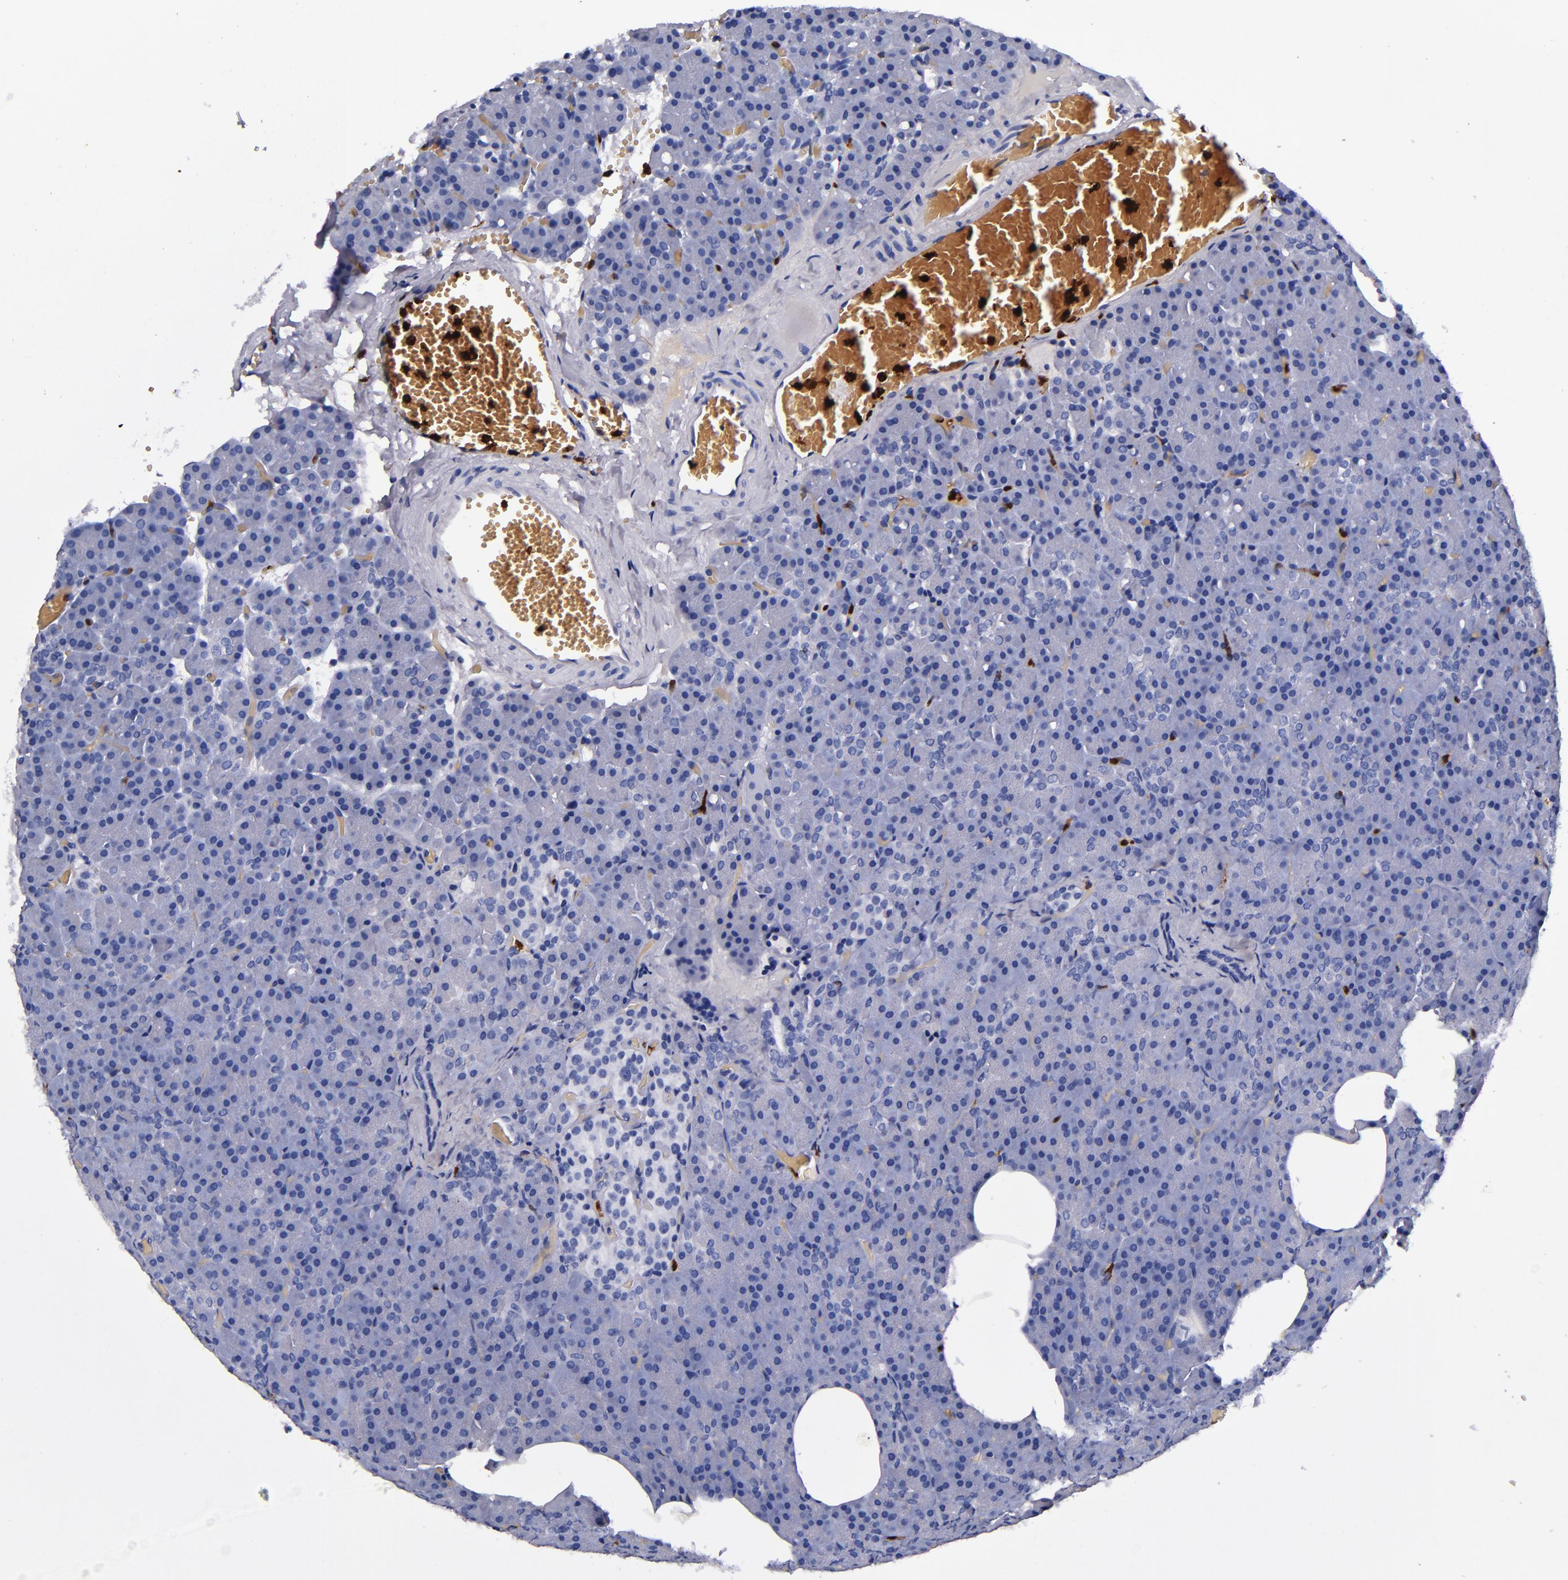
{"staining": {"intensity": "negative", "quantity": "none", "location": "none"}, "tissue": "carcinoid", "cell_type": "Tumor cells", "image_type": "cancer", "snomed": [{"axis": "morphology", "description": "Normal tissue, NOS"}, {"axis": "morphology", "description": "Carcinoid, malignant, NOS"}, {"axis": "topography", "description": "Pancreas"}], "caption": "High magnification brightfield microscopy of carcinoid stained with DAB (brown) and counterstained with hematoxylin (blue): tumor cells show no significant expression.", "gene": "S100A8", "patient": {"sex": "female", "age": 35}}